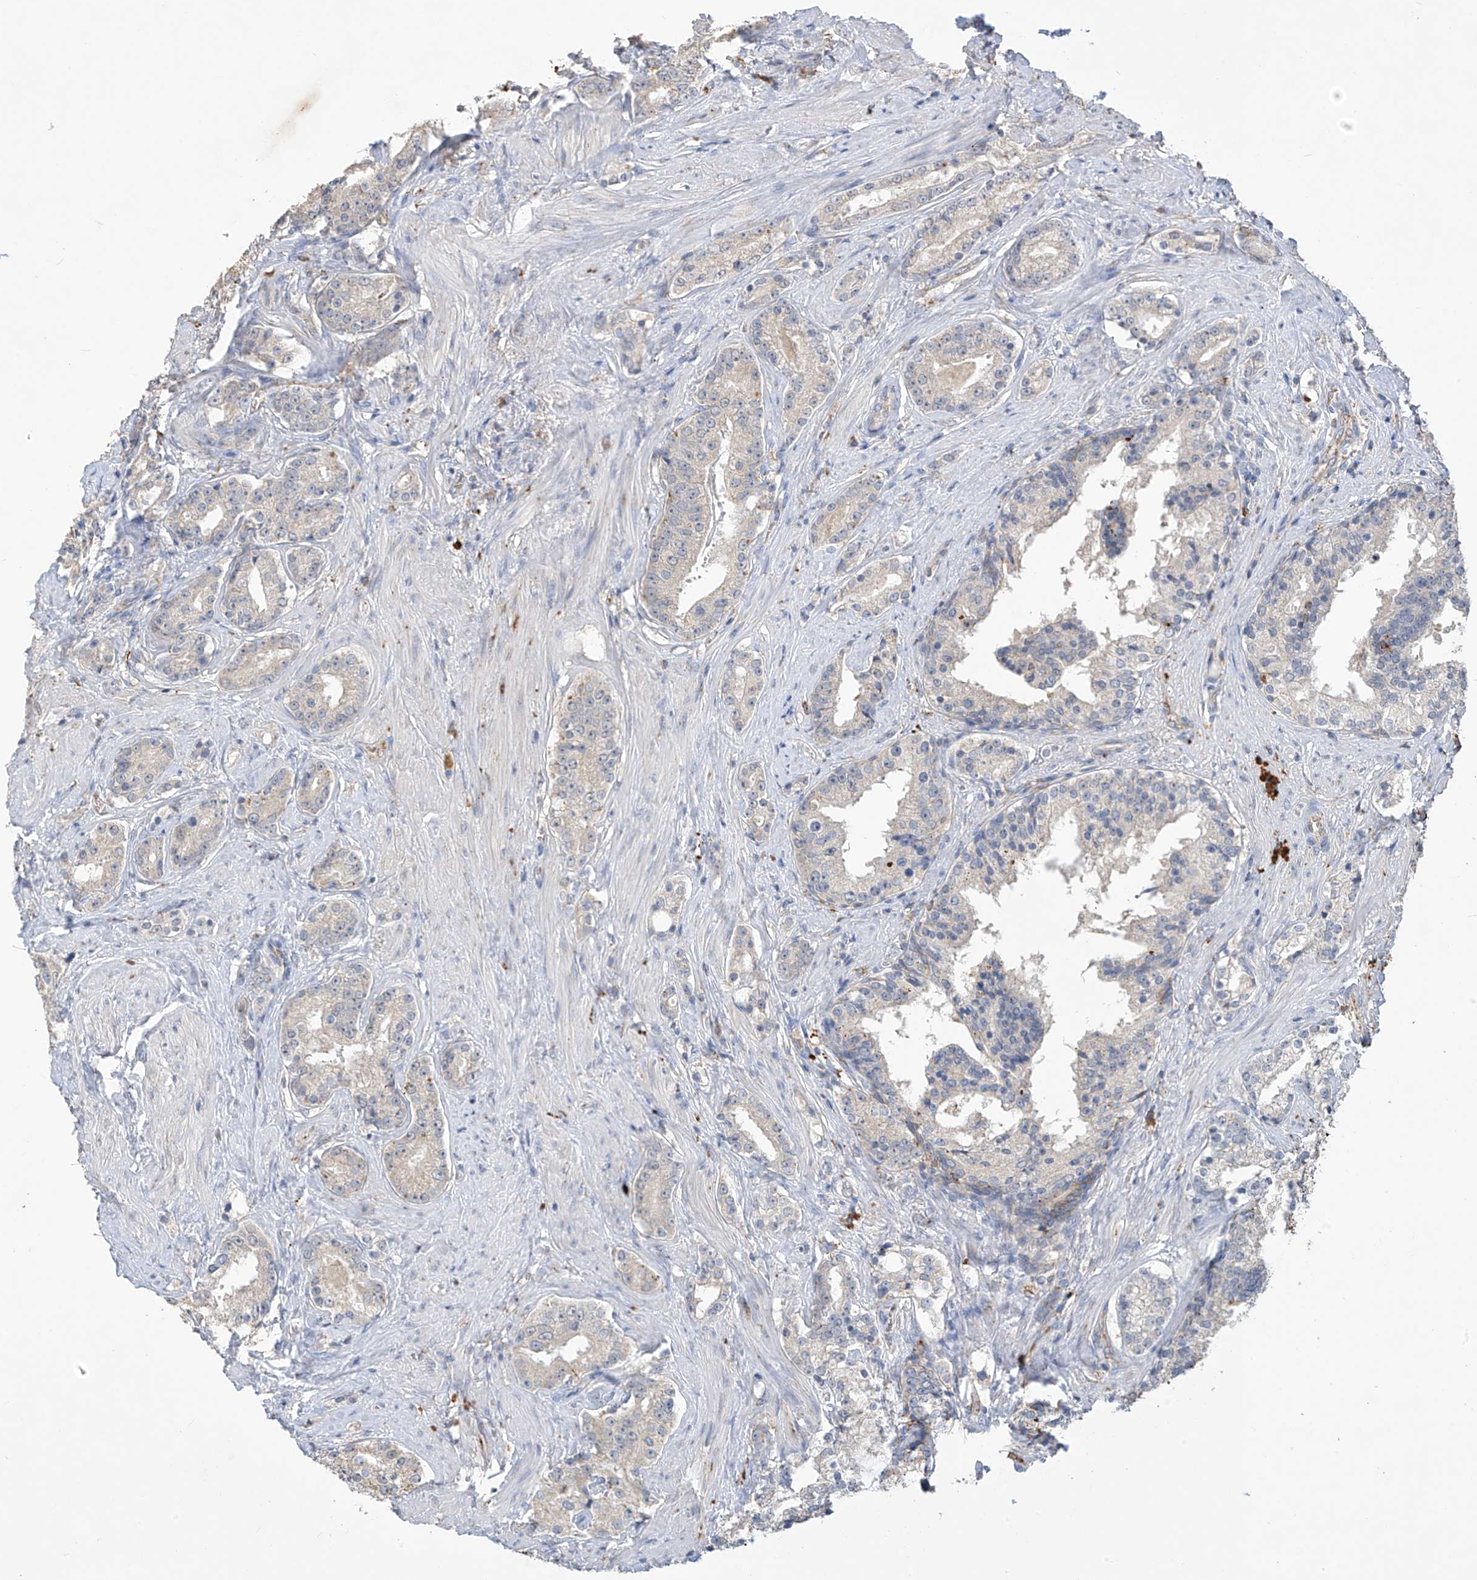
{"staining": {"intensity": "negative", "quantity": "none", "location": "none"}, "tissue": "prostate cancer", "cell_type": "Tumor cells", "image_type": "cancer", "snomed": [{"axis": "morphology", "description": "Adenocarcinoma, High grade"}, {"axis": "topography", "description": "Prostate"}], "caption": "The IHC histopathology image has no significant expression in tumor cells of prostate adenocarcinoma (high-grade) tissue.", "gene": "OGT", "patient": {"sex": "male", "age": 58}}